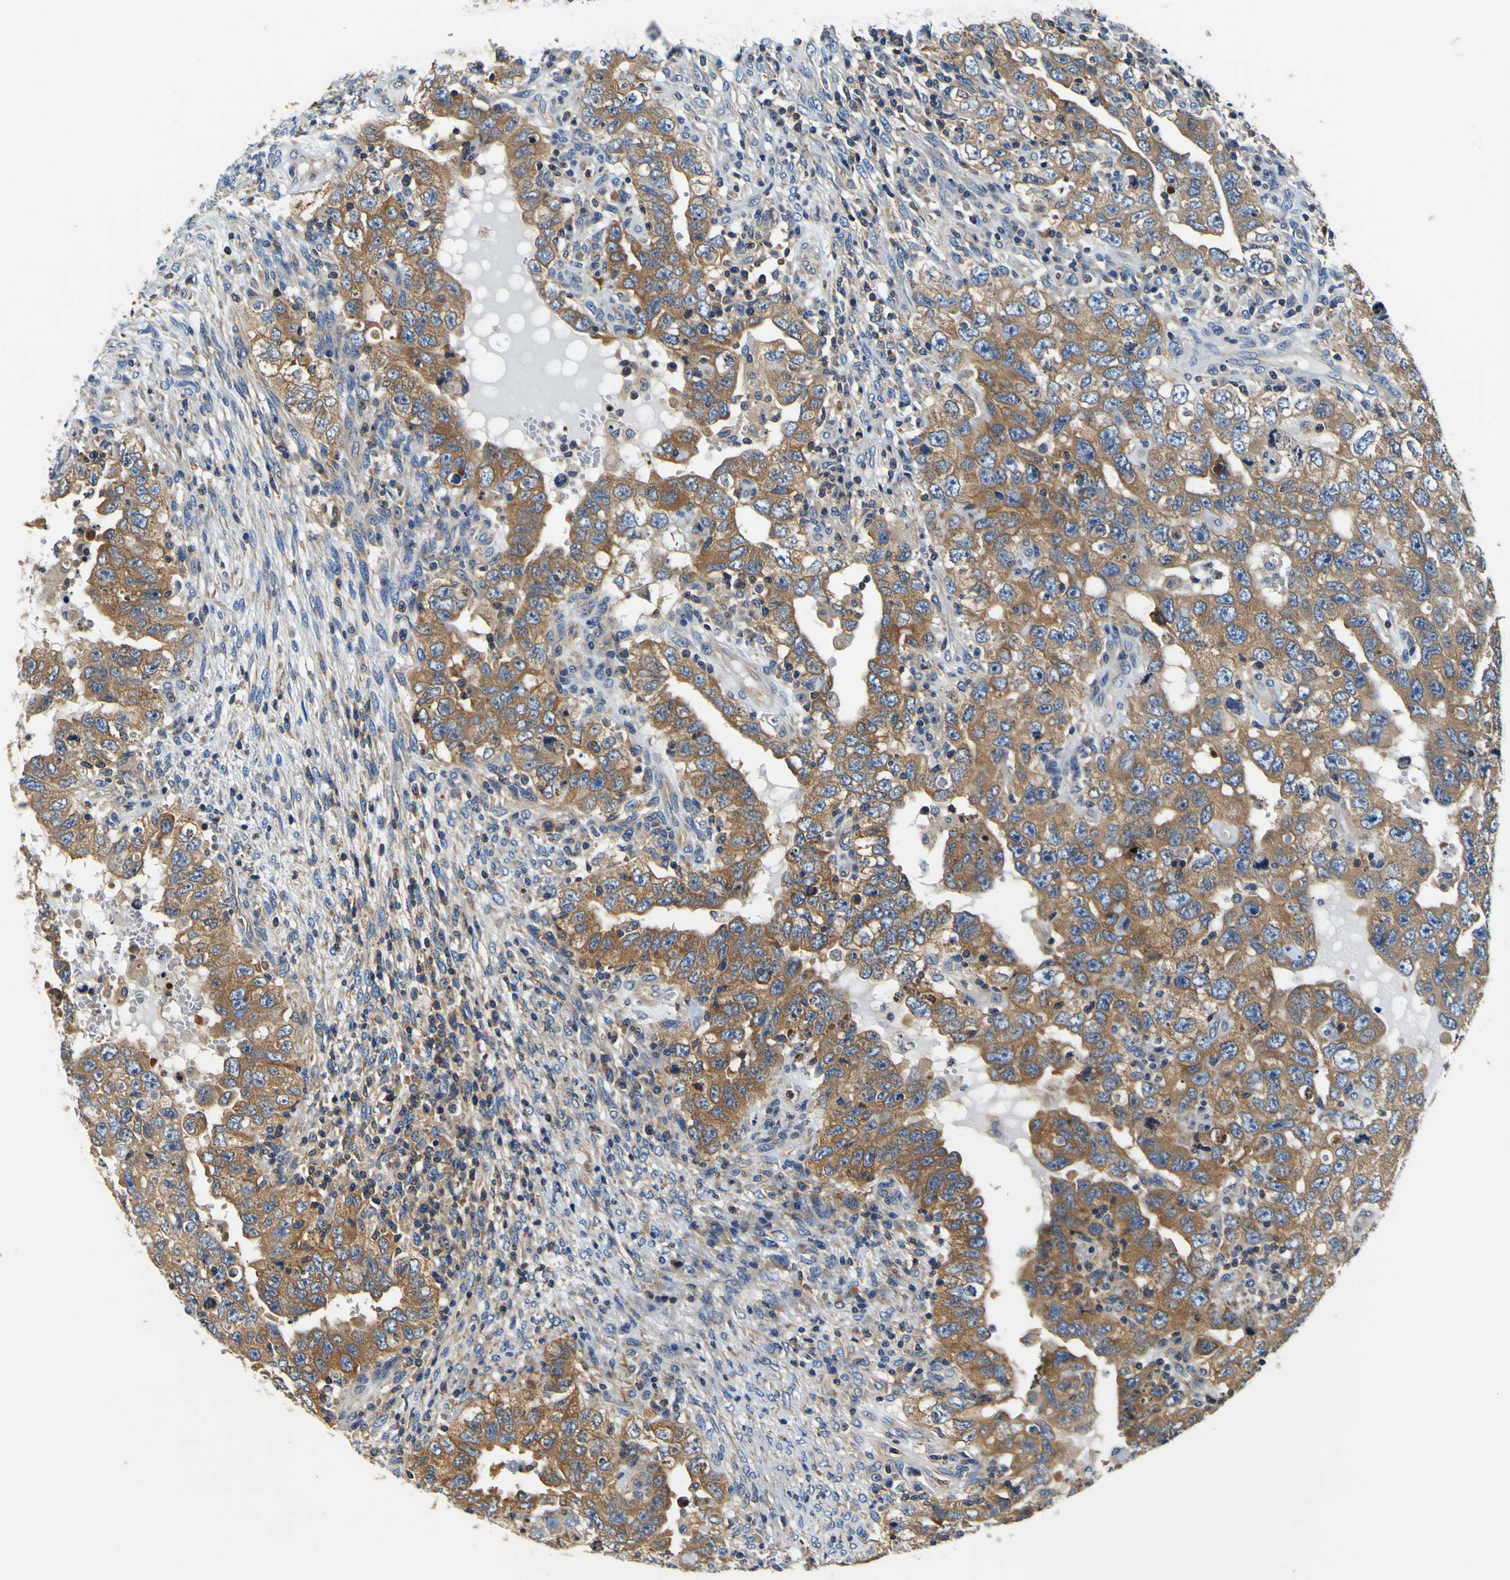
{"staining": {"intensity": "moderate", "quantity": ">75%", "location": "cytoplasmic/membranous"}, "tissue": "testis cancer", "cell_type": "Tumor cells", "image_type": "cancer", "snomed": [{"axis": "morphology", "description": "Carcinoma, Embryonal, NOS"}, {"axis": "topography", "description": "Testis"}], "caption": "Approximately >75% of tumor cells in testis cancer reveal moderate cytoplasmic/membranous protein staining as visualized by brown immunohistochemical staining.", "gene": "CNR2", "patient": {"sex": "male", "age": 26}}